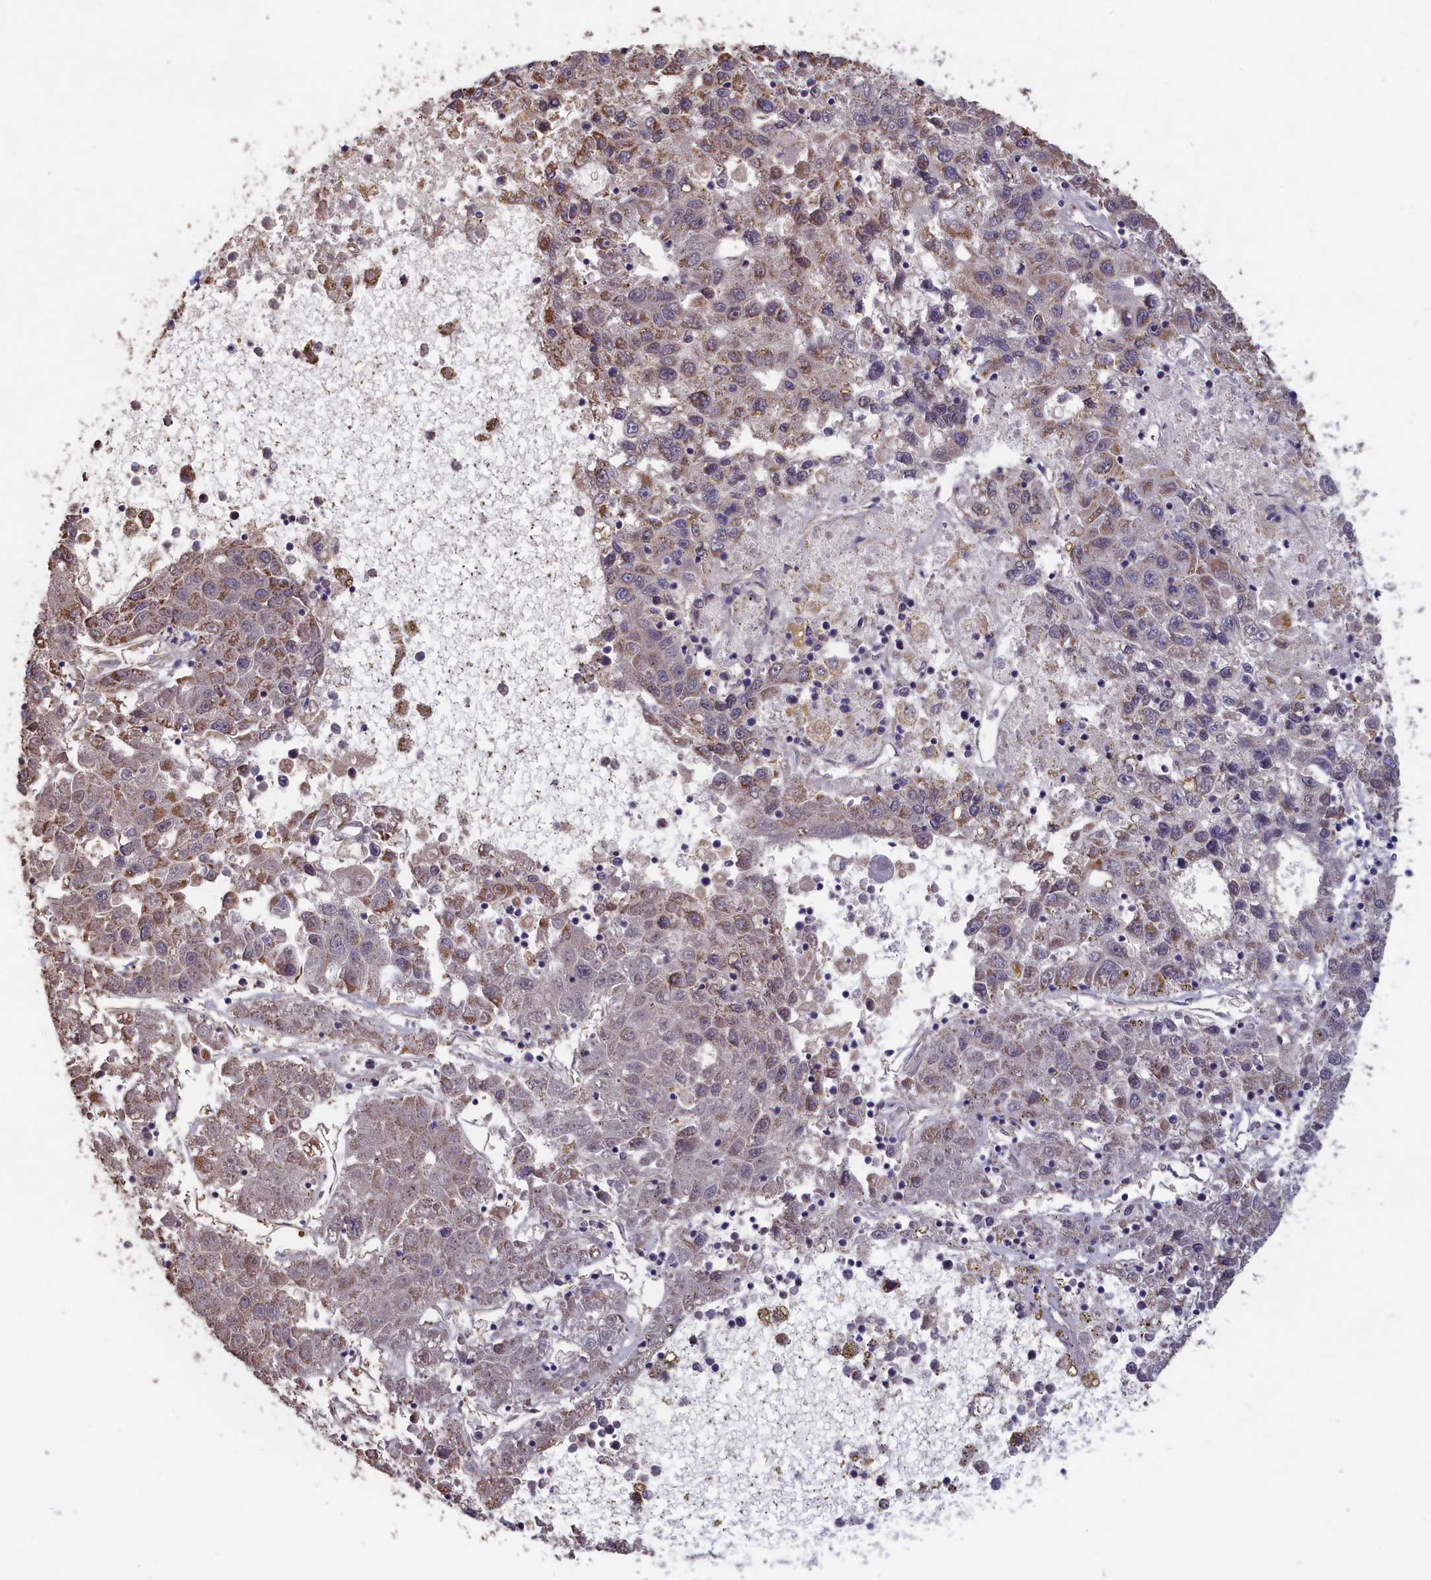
{"staining": {"intensity": "moderate", "quantity": "<25%", "location": "cytoplasmic/membranous"}, "tissue": "liver cancer", "cell_type": "Tumor cells", "image_type": "cancer", "snomed": [{"axis": "morphology", "description": "Carcinoma, Hepatocellular, NOS"}, {"axis": "topography", "description": "Liver"}], "caption": "Immunohistochemical staining of human hepatocellular carcinoma (liver) demonstrates low levels of moderate cytoplasmic/membranous staining in about <25% of tumor cells.", "gene": "ZNF816", "patient": {"sex": "male", "age": 49}}